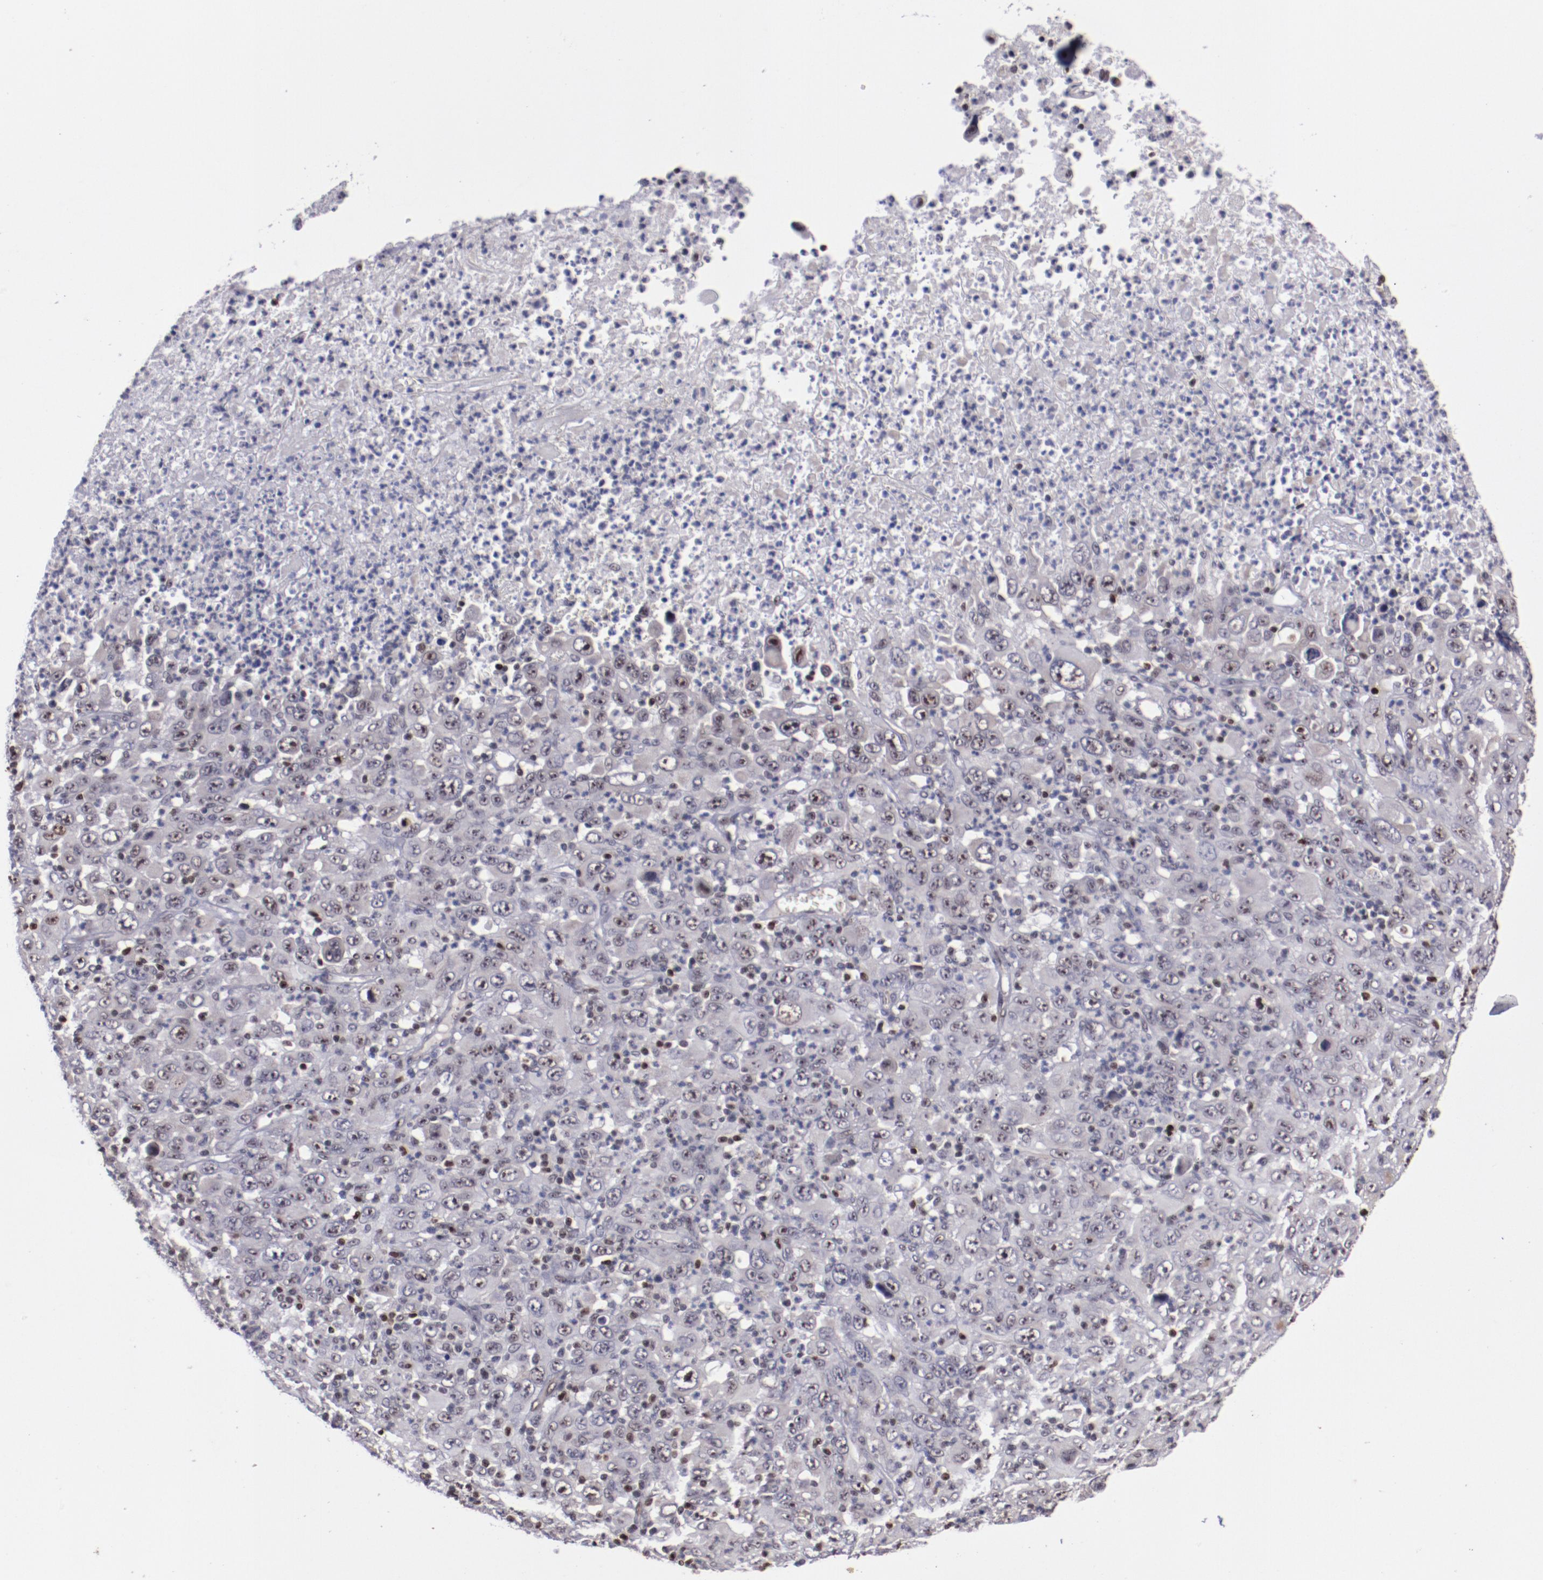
{"staining": {"intensity": "weak", "quantity": "<25%", "location": "cytoplasmic/membranous,nuclear"}, "tissue": "melanoma", "cell_type": "Tumor cells", "image_type": "cancer", "snomed": [{"axis": "morphology", "description": "Malignant melanoma, Metastatic site"}, {"axis": "topography", "description": "Skin"}], "caption": "Immunohistochemistry of malignant melanoma (metastatic site) shows no expression in tumor cells. (Immunohistochemistry (ihc), brightfield microscopy, high magnification).", "gene": "DDX24", "patient": {"sex": "female", "age": 56}}